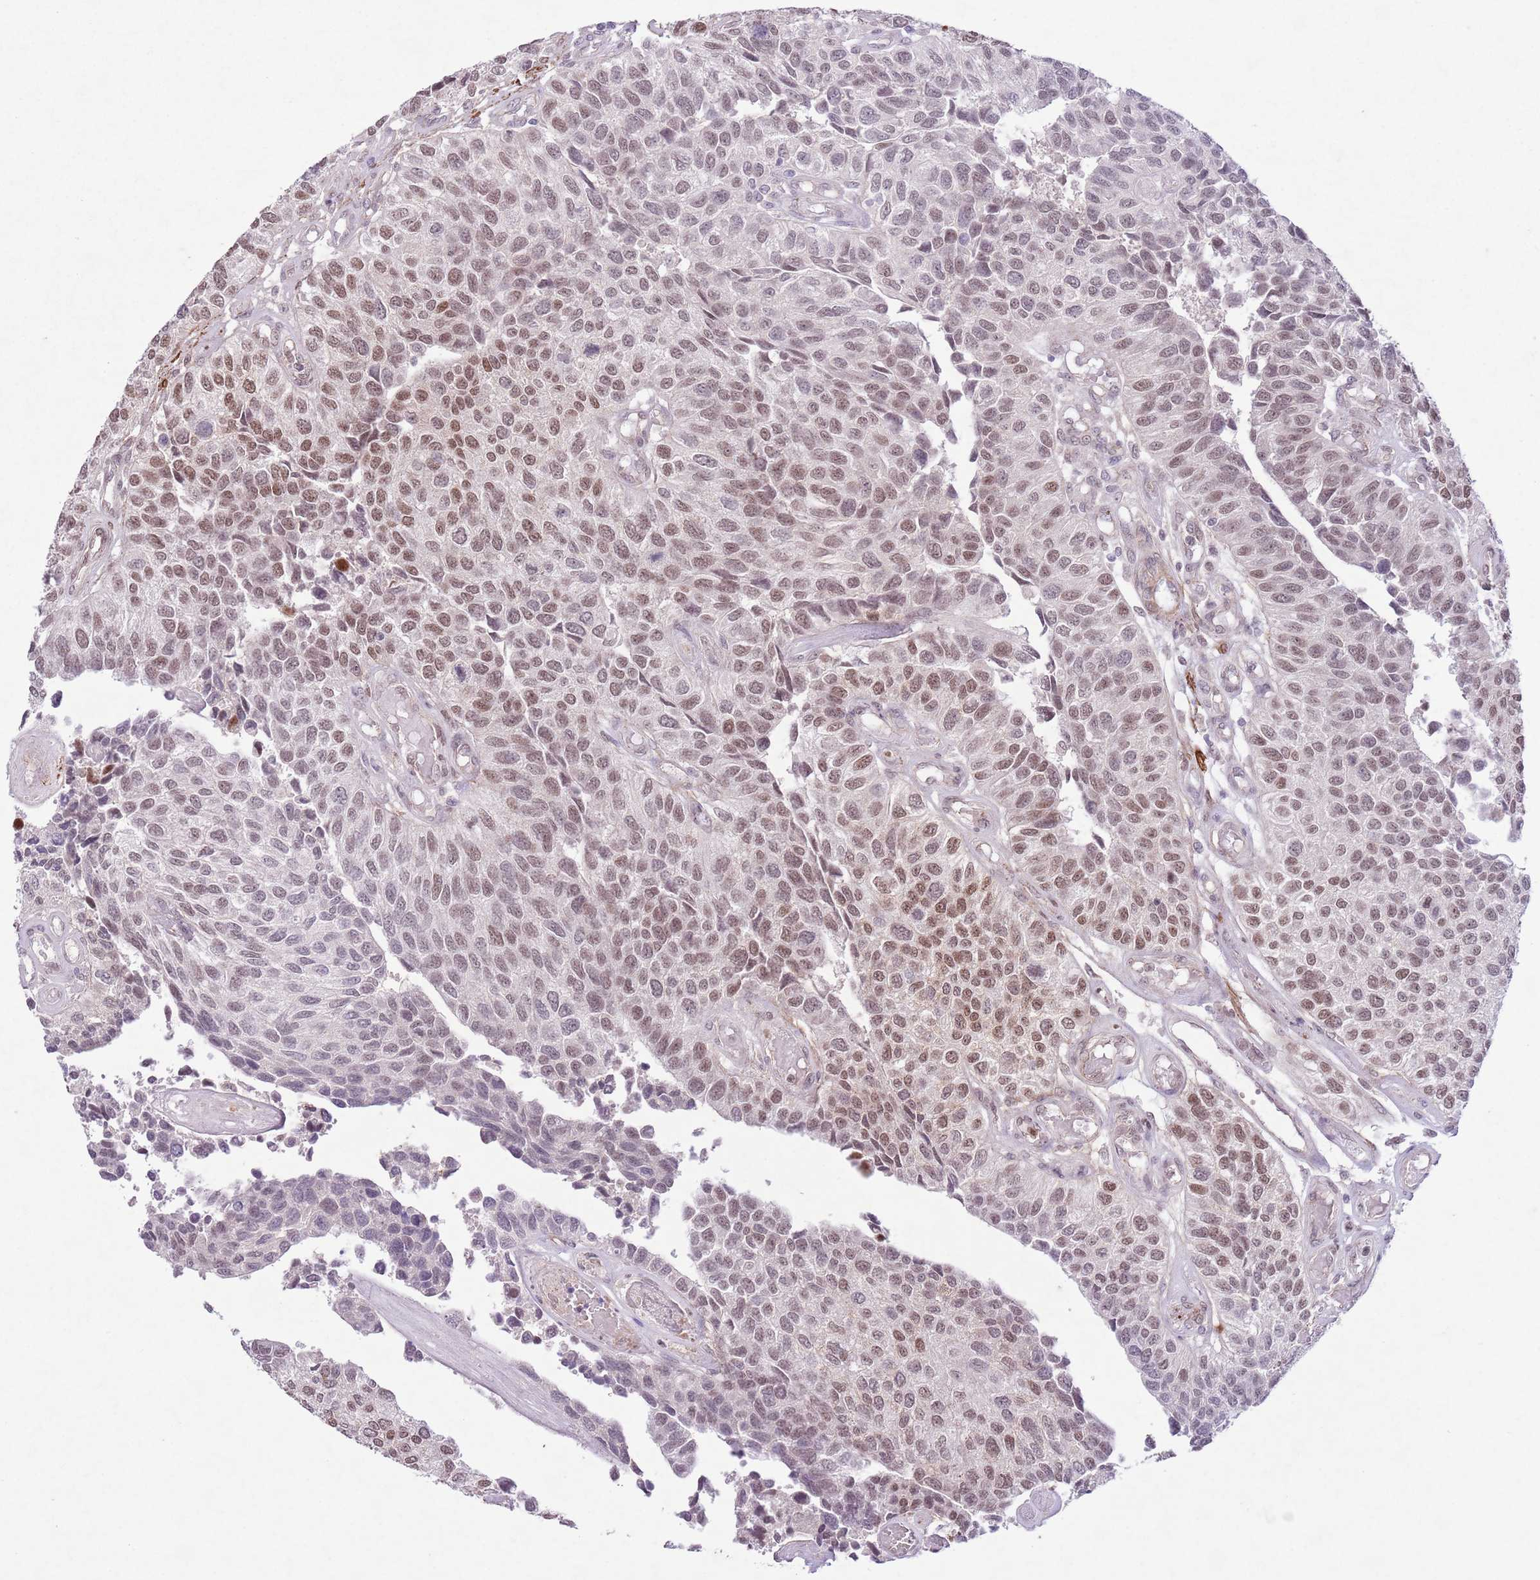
{"staining": {"intensity": "moderate", "quantity": ">75%", "location": "nuclear"}, "tissue": "urothelial cancer", "cell_type": "Tumor cells", "image_type": "cancer", "snomed": [{"axis": "morphology", "description": "Urothelial carcinoma, NOS"}, {"axis": "topography", "description": "Urinary bladder"}], "caption": "Brown immunohistochemical staining in urothelial cancer reveals moderate nuclear expression in approximately >75% of tumor cells. (Stains: DAB in brown, nuclei in blue, Microscopy: brightfield microscopy at high magnification).", "gene": "CCNI", "patient": {"sex": "male", "age": 55}}